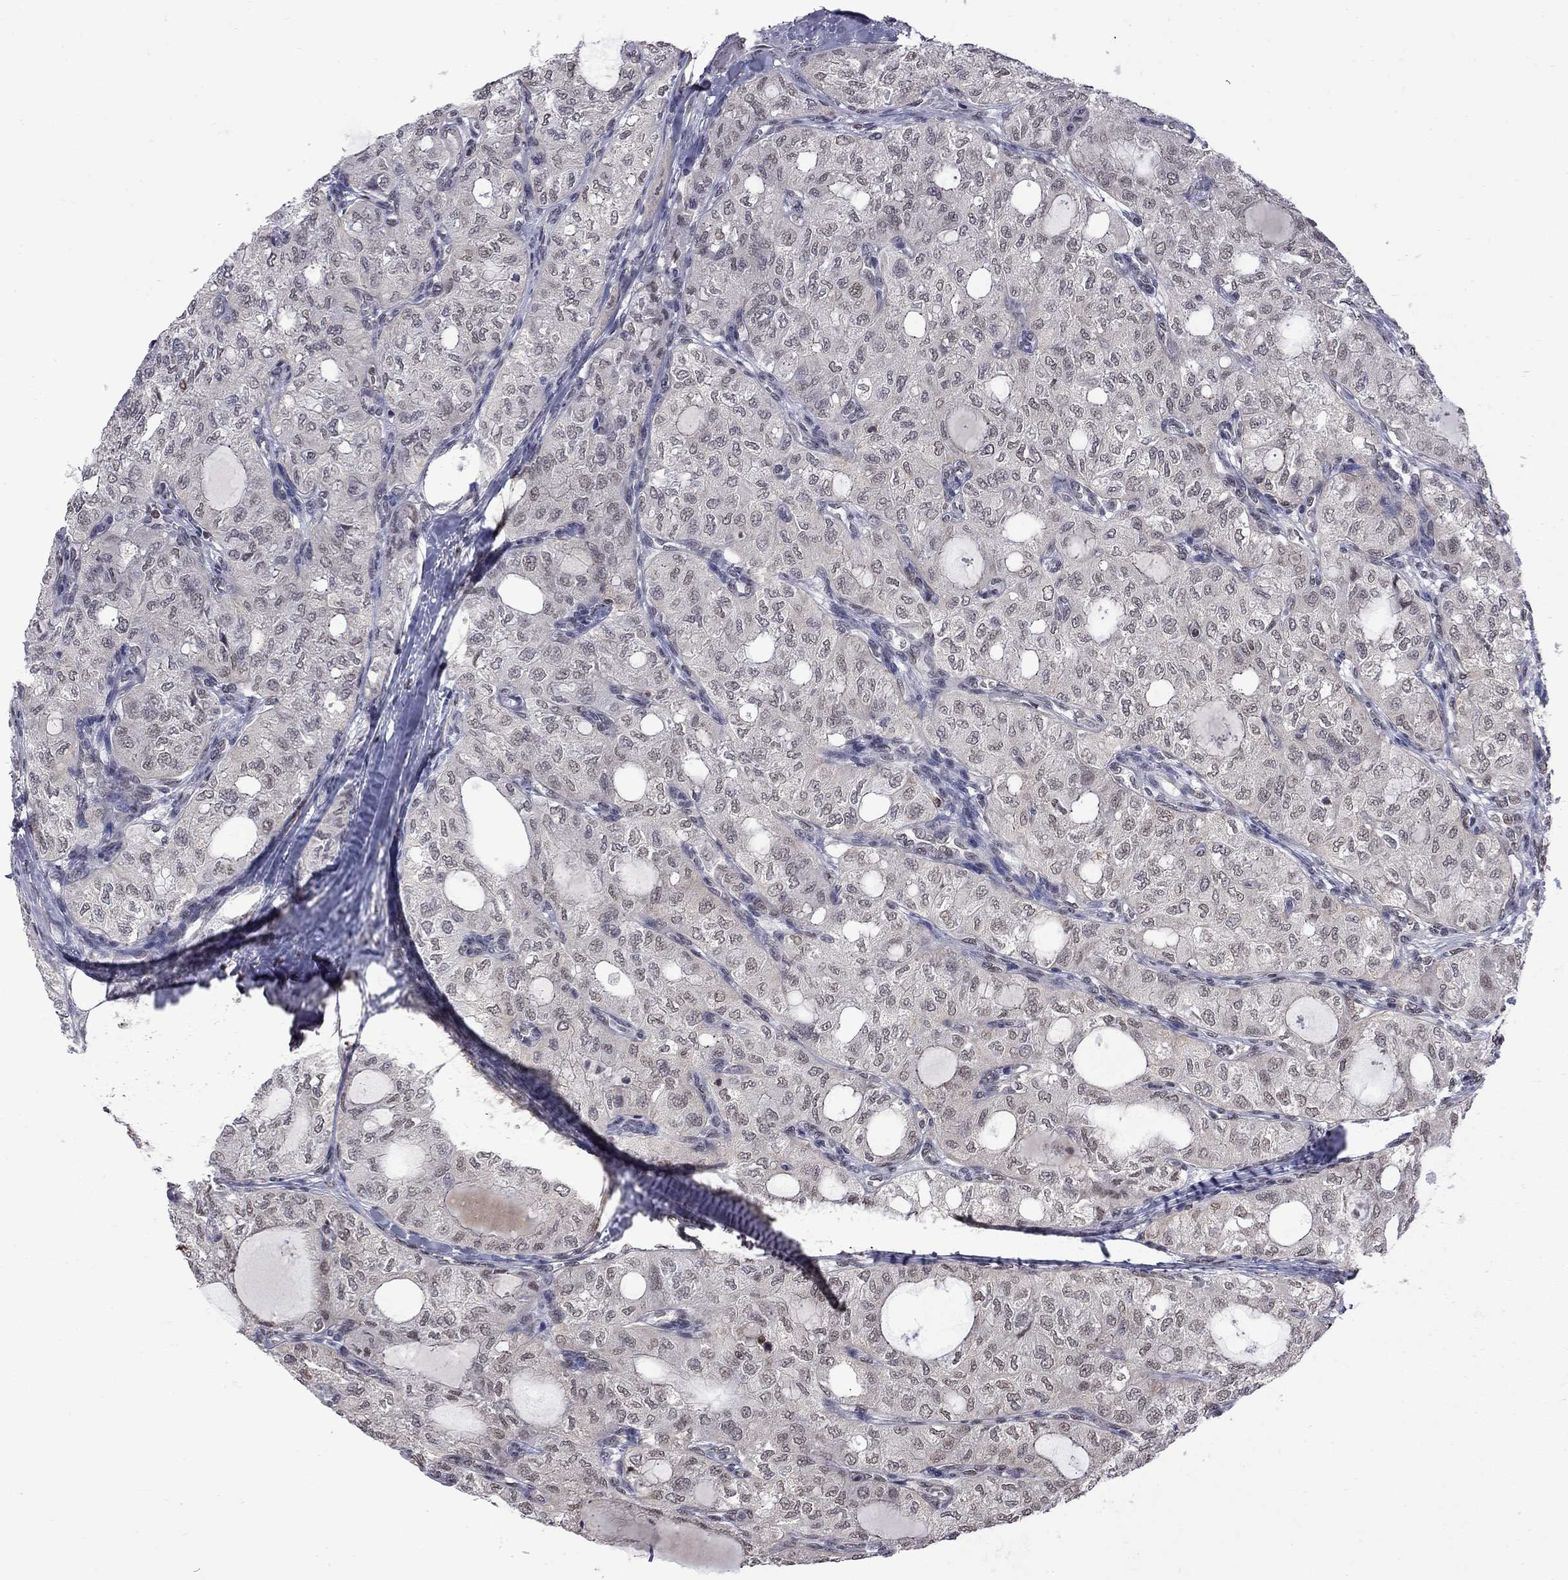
{"staining": {"intensity": "negative", "quantity": "none", "location": "none"}, "tissue": "thyroid cancer", "cell_type": "Tumor cells", "image_type": "cancer", "snomed": [{"axis": "morphology", "description": "Follicular adenoma carcinoma, NOS"}, {"axis": "topography", "description": "Thyroid gland"}], "caption": "Micrograph shows no protein positivity in tumor cells of follicular adenoma carcinoma (thyroid) tissue. (DAB (3,3'-diaminobenzidine) immunohistochemistry, high magnification).", "gene": "RFWD3", "patient": {"sex": "male", "age": 75}}